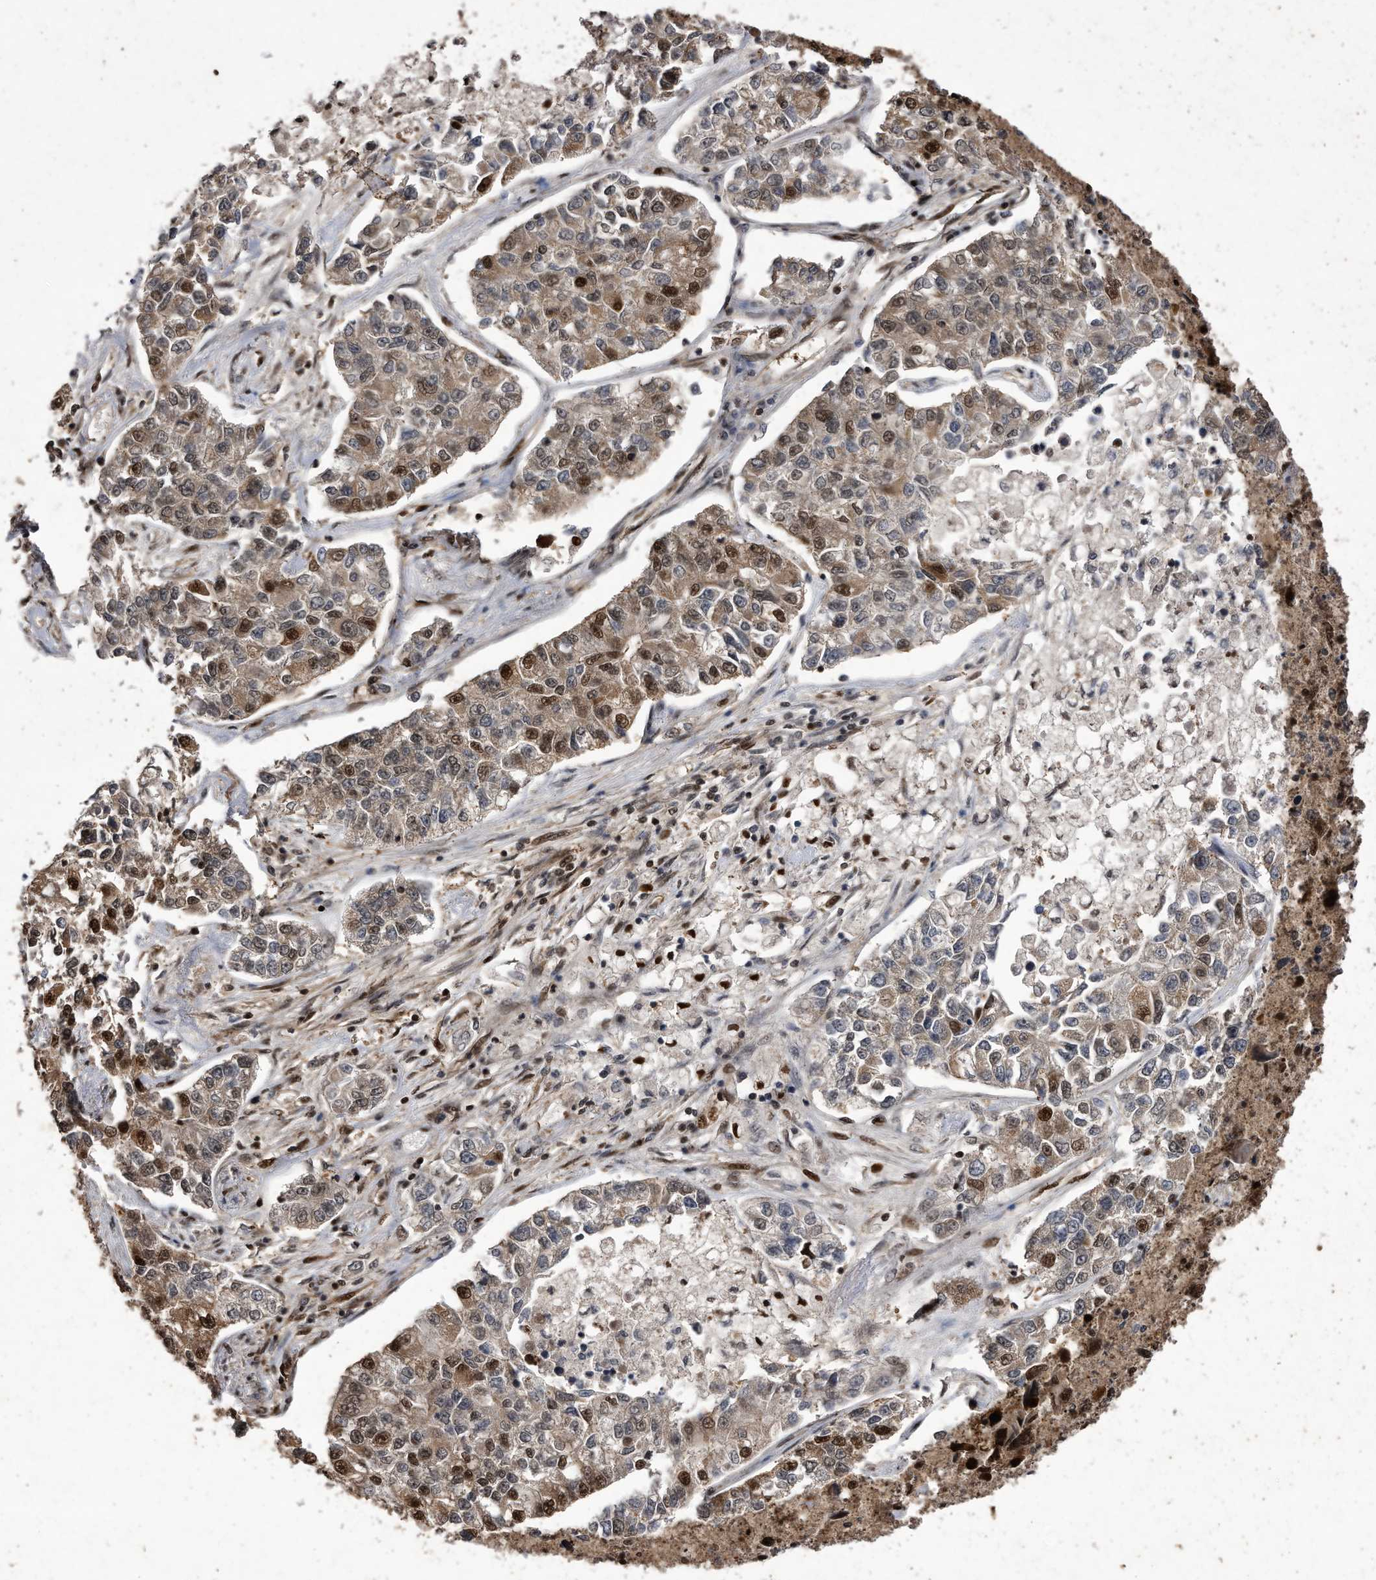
{"staining": {"intensity": "moderate", "quantity": "25%-75%", "location": "cytoplasmic/membranous,nuclear"}, "tissue": "lung cancer", "cell_type": "Tumor cells", "image_type": "cancer", "snomed": [{"axis": "morphology", "description": "Adenocarcinoma, NOS"}, {"axis": "topography", "description": "Lung"}], "caption": "There is medium levels of moderate cytoplasmic/membranous and nuclear positivity in tumor cells of adenocarcinoma (lung), as demonstrated by immunohistochemical staining (brown color).", "gene": "RAD23B", "patient": {"sex": "male", "age": 49}}